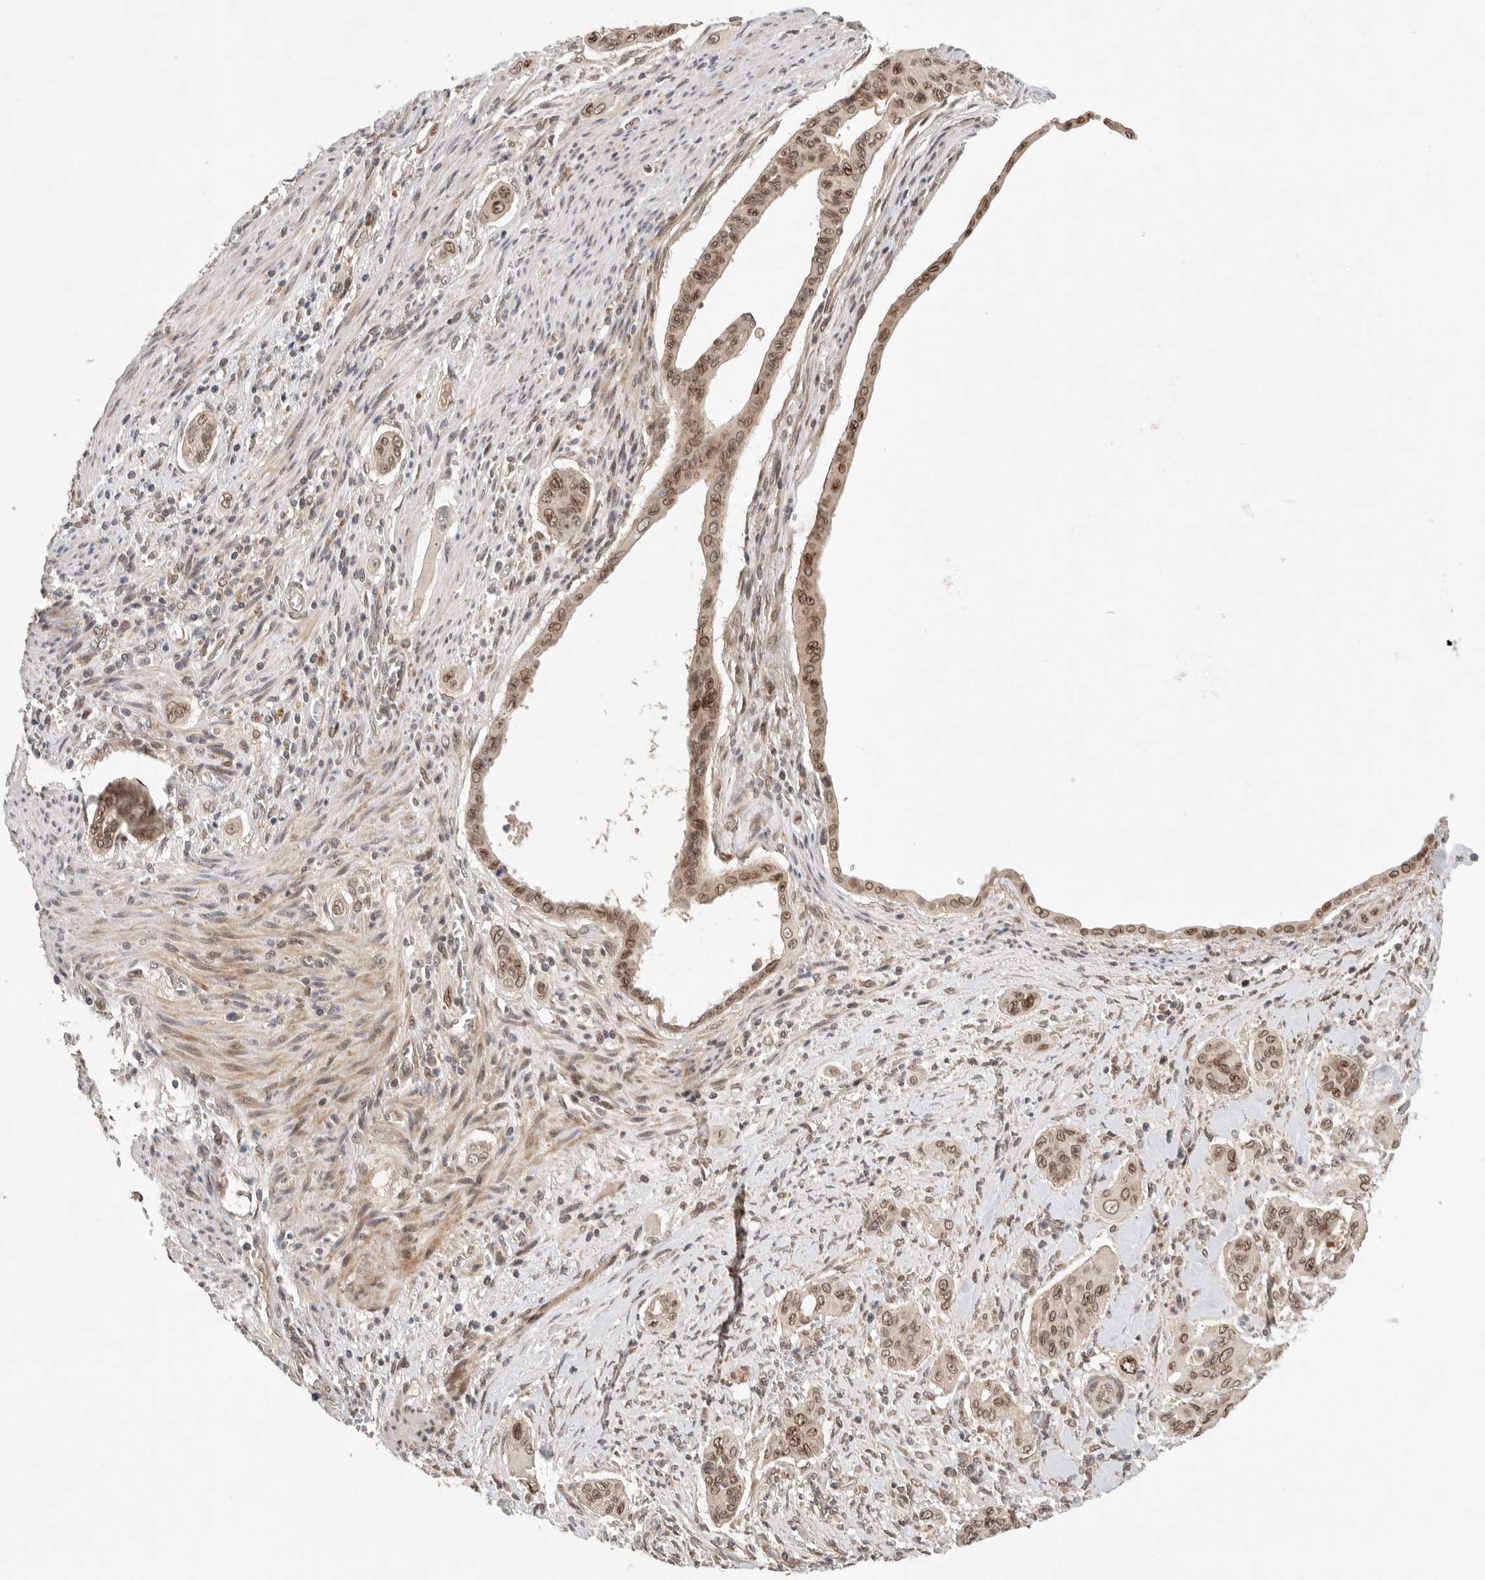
{"staining": {"intensity": "moderate", "quantity": ">75%", "location": "nuclear"}, "tissue": "pancreatic cancer", "cell_type": "Tumor cells", "image_type": "cancer", "snomed": [{"axis": "morphology", "description": "Adenocarcinoma, NOS"}, {"axis": "topography", "description": "Pancreas"}], "caption": "Immunohistochemical staining of human pancreatic cancer reveals medium levels of moderate nuclear protein expression in about >75% of tumor cells. (DAB IHC with brightfield microscopy, high magnification).", "gene": "LEMD3", "patient": {"sex": "male", "age": 77}}